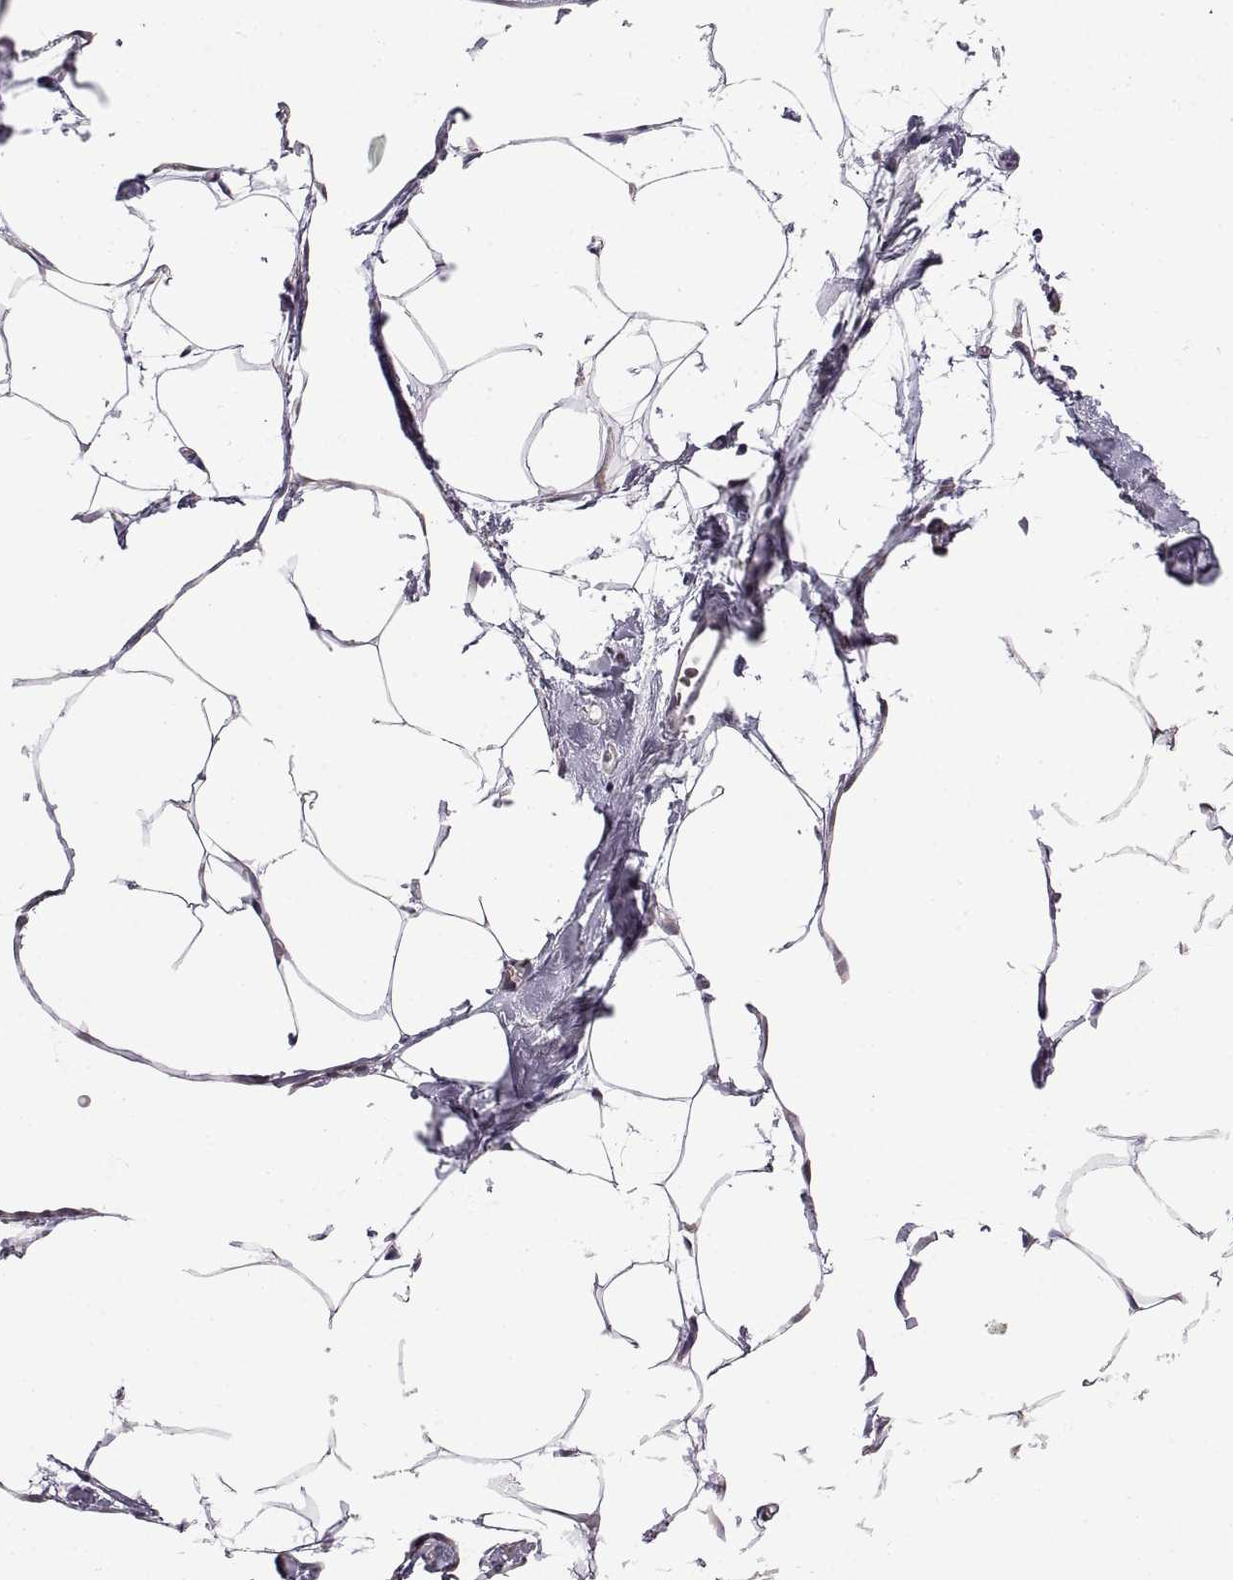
{"staining": {"intensity": "negative", "quantity": "none", "location": "none"}, "tissue": "adipose tissue", "cell_type": "Adipocytes", "image_type": "normal", "snomed": [{"axis": "morphology", "description": "Normal tissue, NOS"}, {"axis": "topography", "description": "Adipose tissue"}], "caption": "Human adipose tissue stained for a protein using immunohistochemistry demonstrates no positivity in adipocytes.", "gene": "FAM170A", "patient": {"sex": "male", "age": 57}}